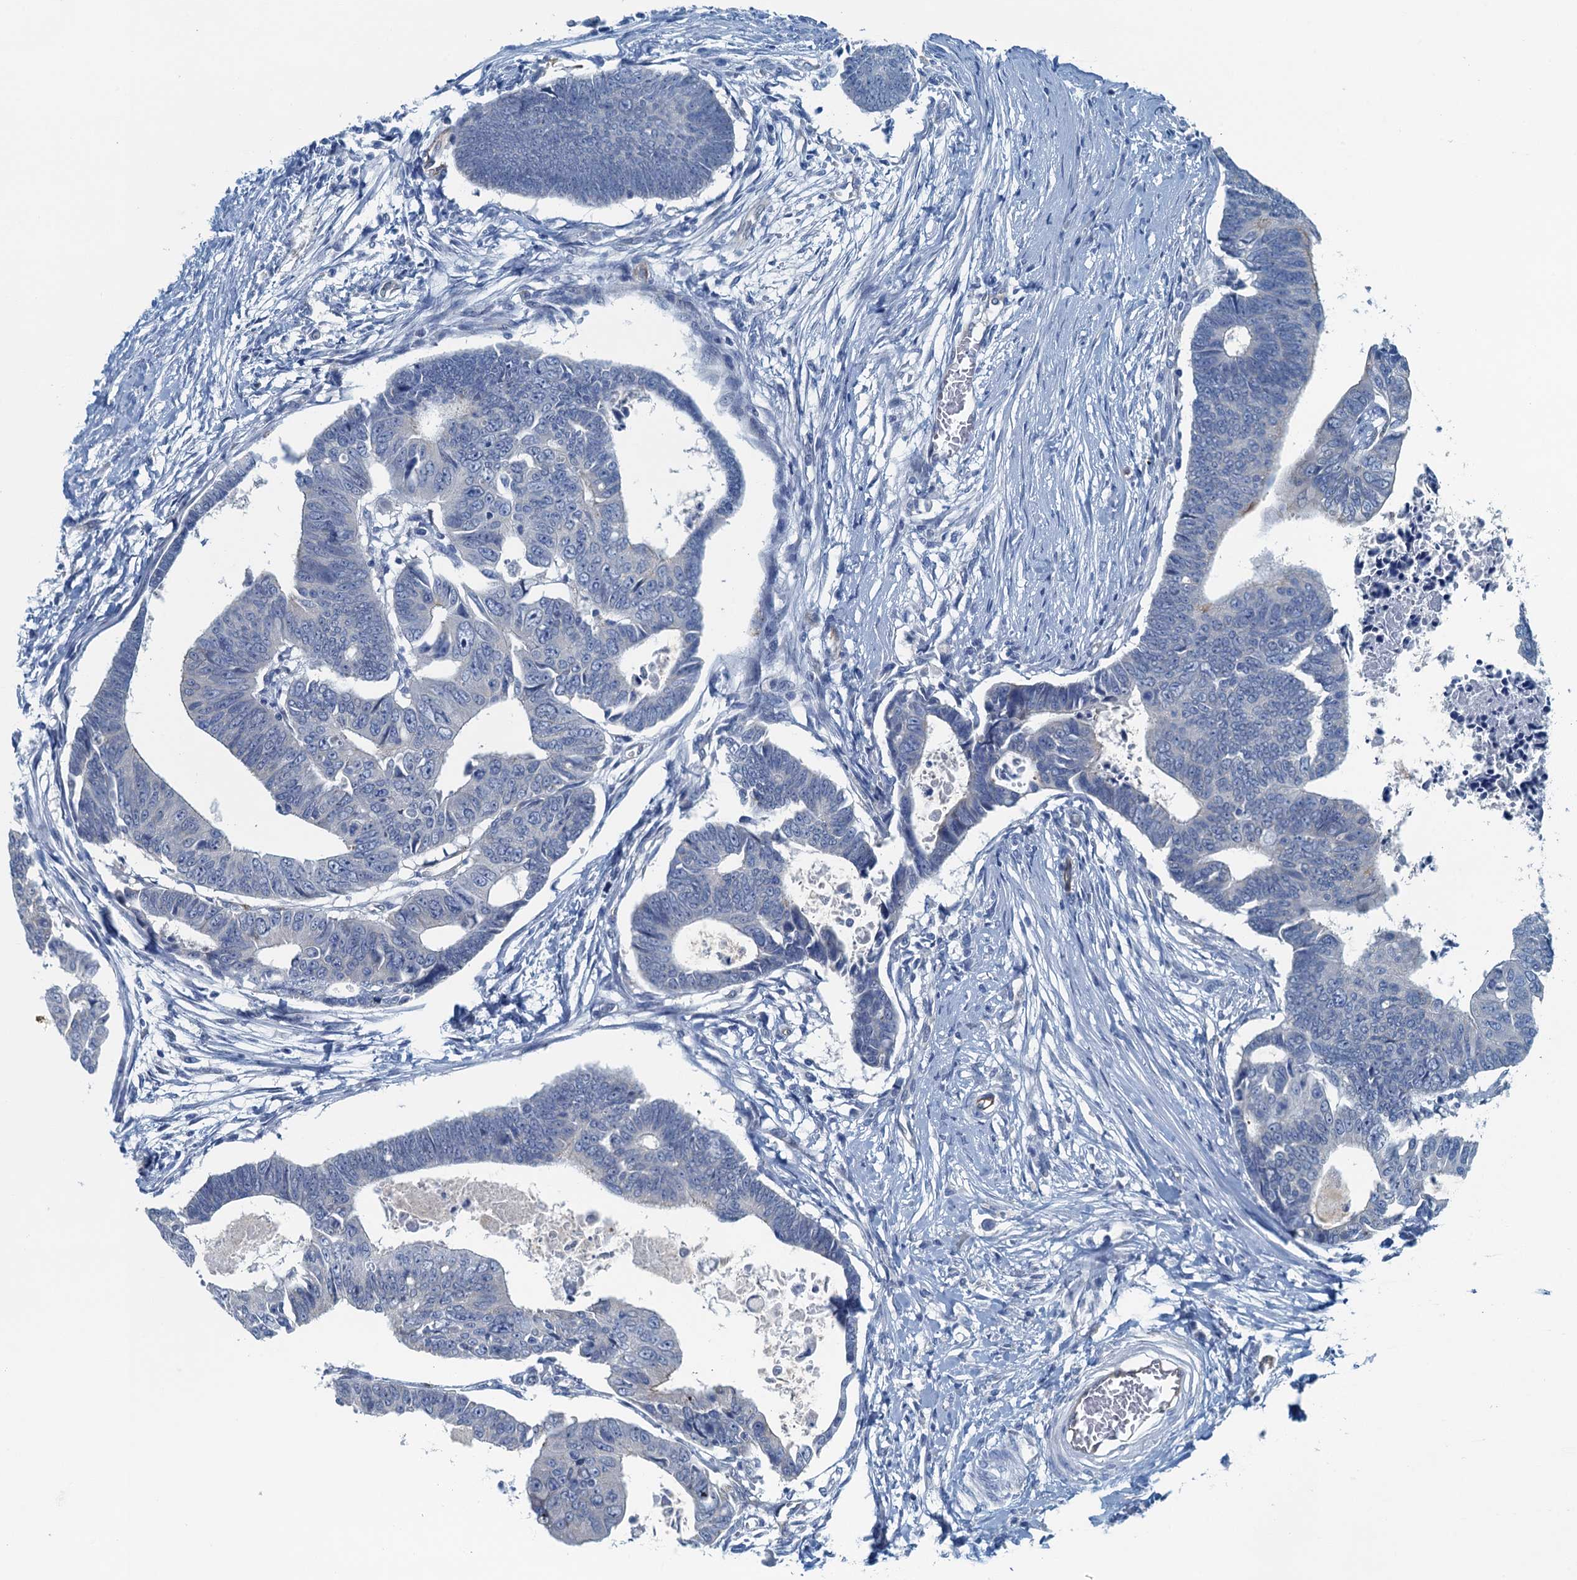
{"staining": {"intensity": "negative", "quantity": "none", "location": "none"}, "tissue": "colorectal cancer", "cell_type": "Tumor cells", "image_type": "cancer", "snomed": [{"axis": "morphology", "description": "Adenocarcinoma, NOS"}, {"axis": "topography", "description": "Rectum"}], "caption": "This is an immunohistochemistry image of colorectal cancer. There is no expression in tumor cells.", "gene": "GFOD2", "patient": {"sex": "female", "age": 65}}